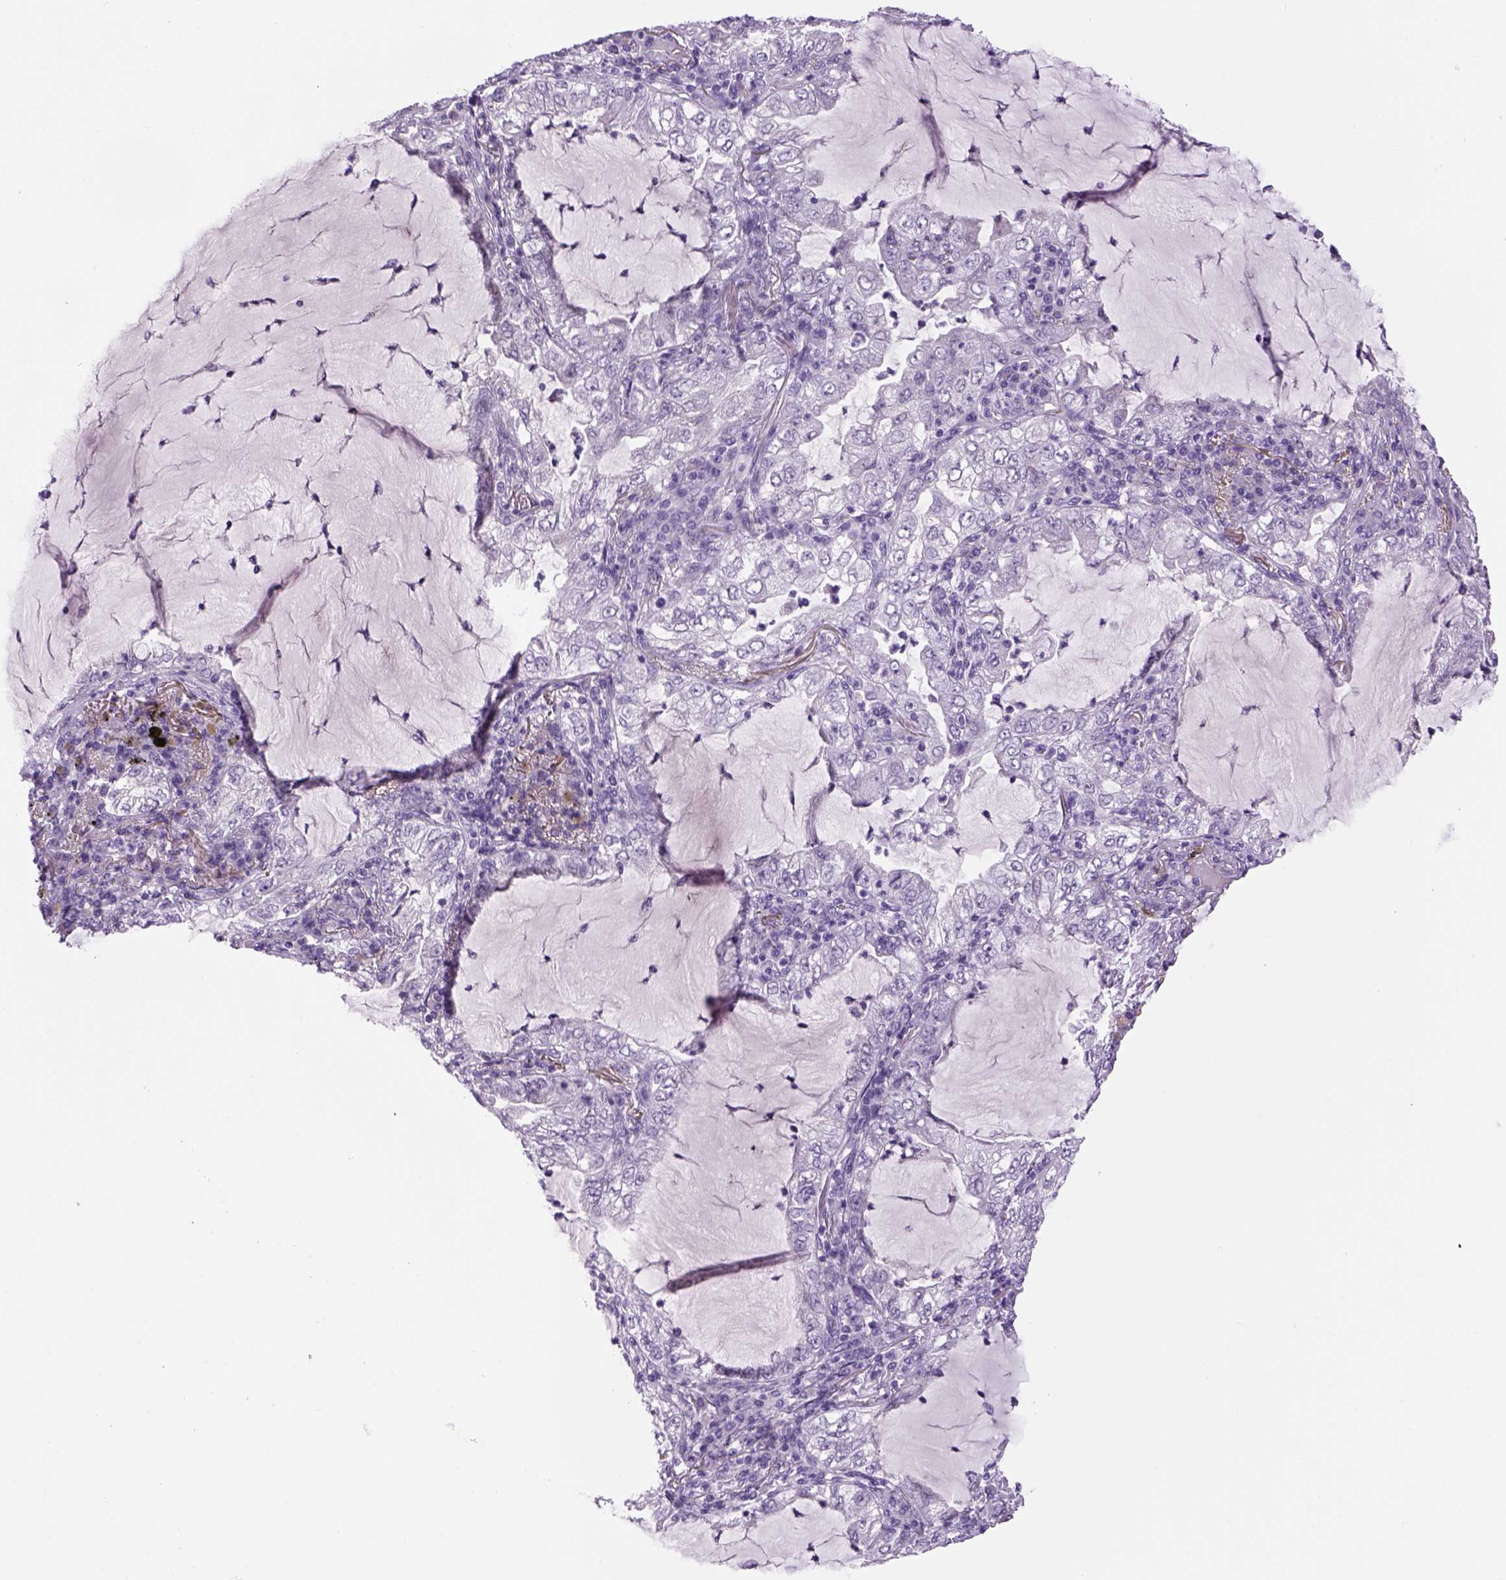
{"staining": {"intensity": "negative", "quantity": "none", "location": "none"}, "tissue": "lung cancer", "cell_type": "Tumor cells", "image_type": "cancer", "snomed": [{"axis": "morphology", "description": "Adenocarcinoma, NOS"}, {"axis": "topography", "description": "Lung"}], "caption": "Tumor cells are negative for brown protein staining in lung adenocarcinoma. The staining is performed using DAB (3,3'-diaminobenzidine) brown chromogen with nuclei counter-stained in using hematoxylin.", "gene": "DBH", "patient": {"sex": "female", "age": 73}}